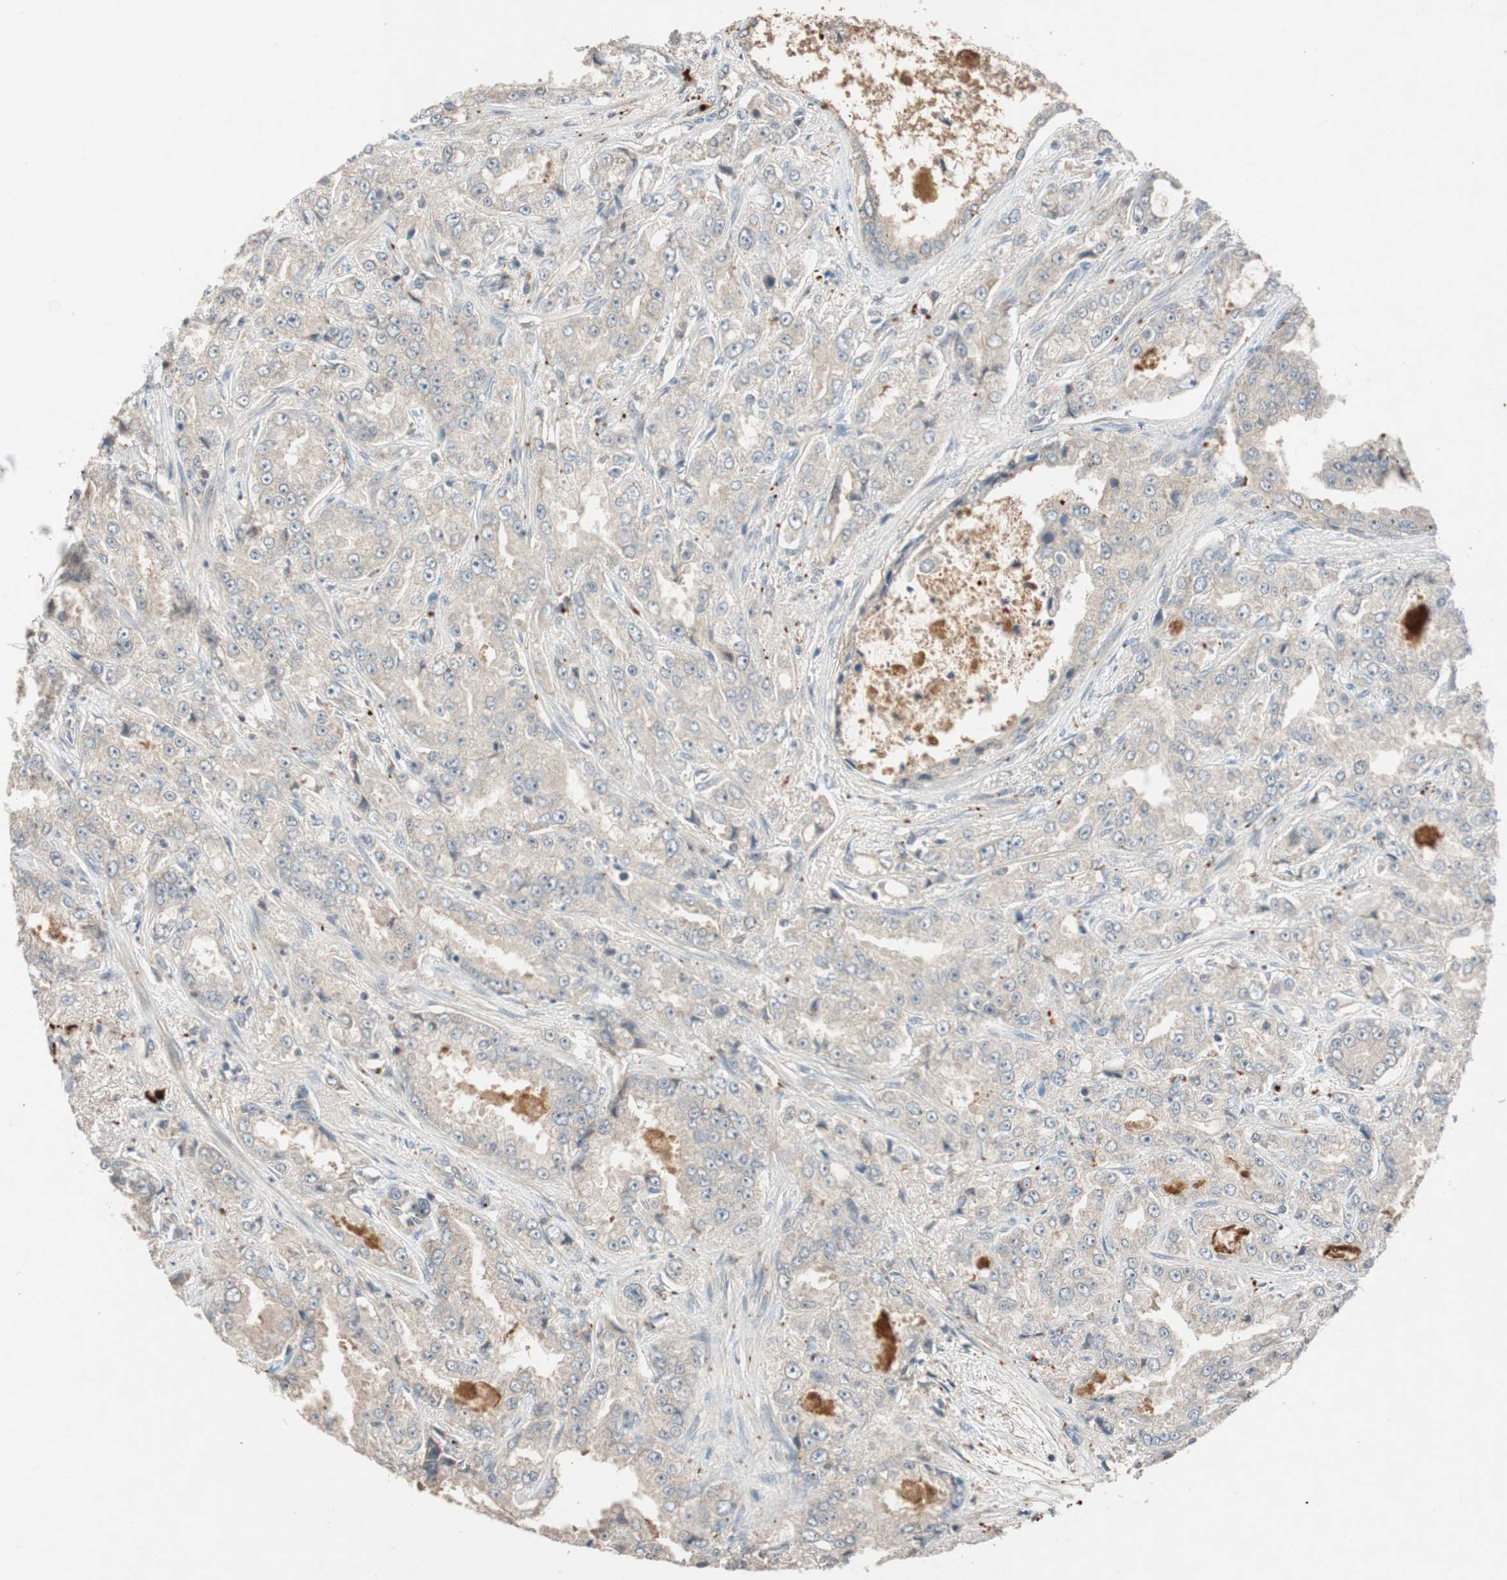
{"staining": {"intensity": "weak", "quantity": ">75%", "location": "cytoplasmic/membranous"}, "tissue": "prostate cancer", "cell_type": "Tumor cells", "image_type": "cancer", "snomed": [{"axis": "morphology", "description": "Adenocarcinoma, High grade"}, {"axis": "topography", "description": "Prostate"}], "caption": "Human prostate high-grade adenocarcinoma stained with a protein marker exhibits weak staining in tumor cells.", "gene": "GLB1", "patient": {"sex": "male", "age": 73}}